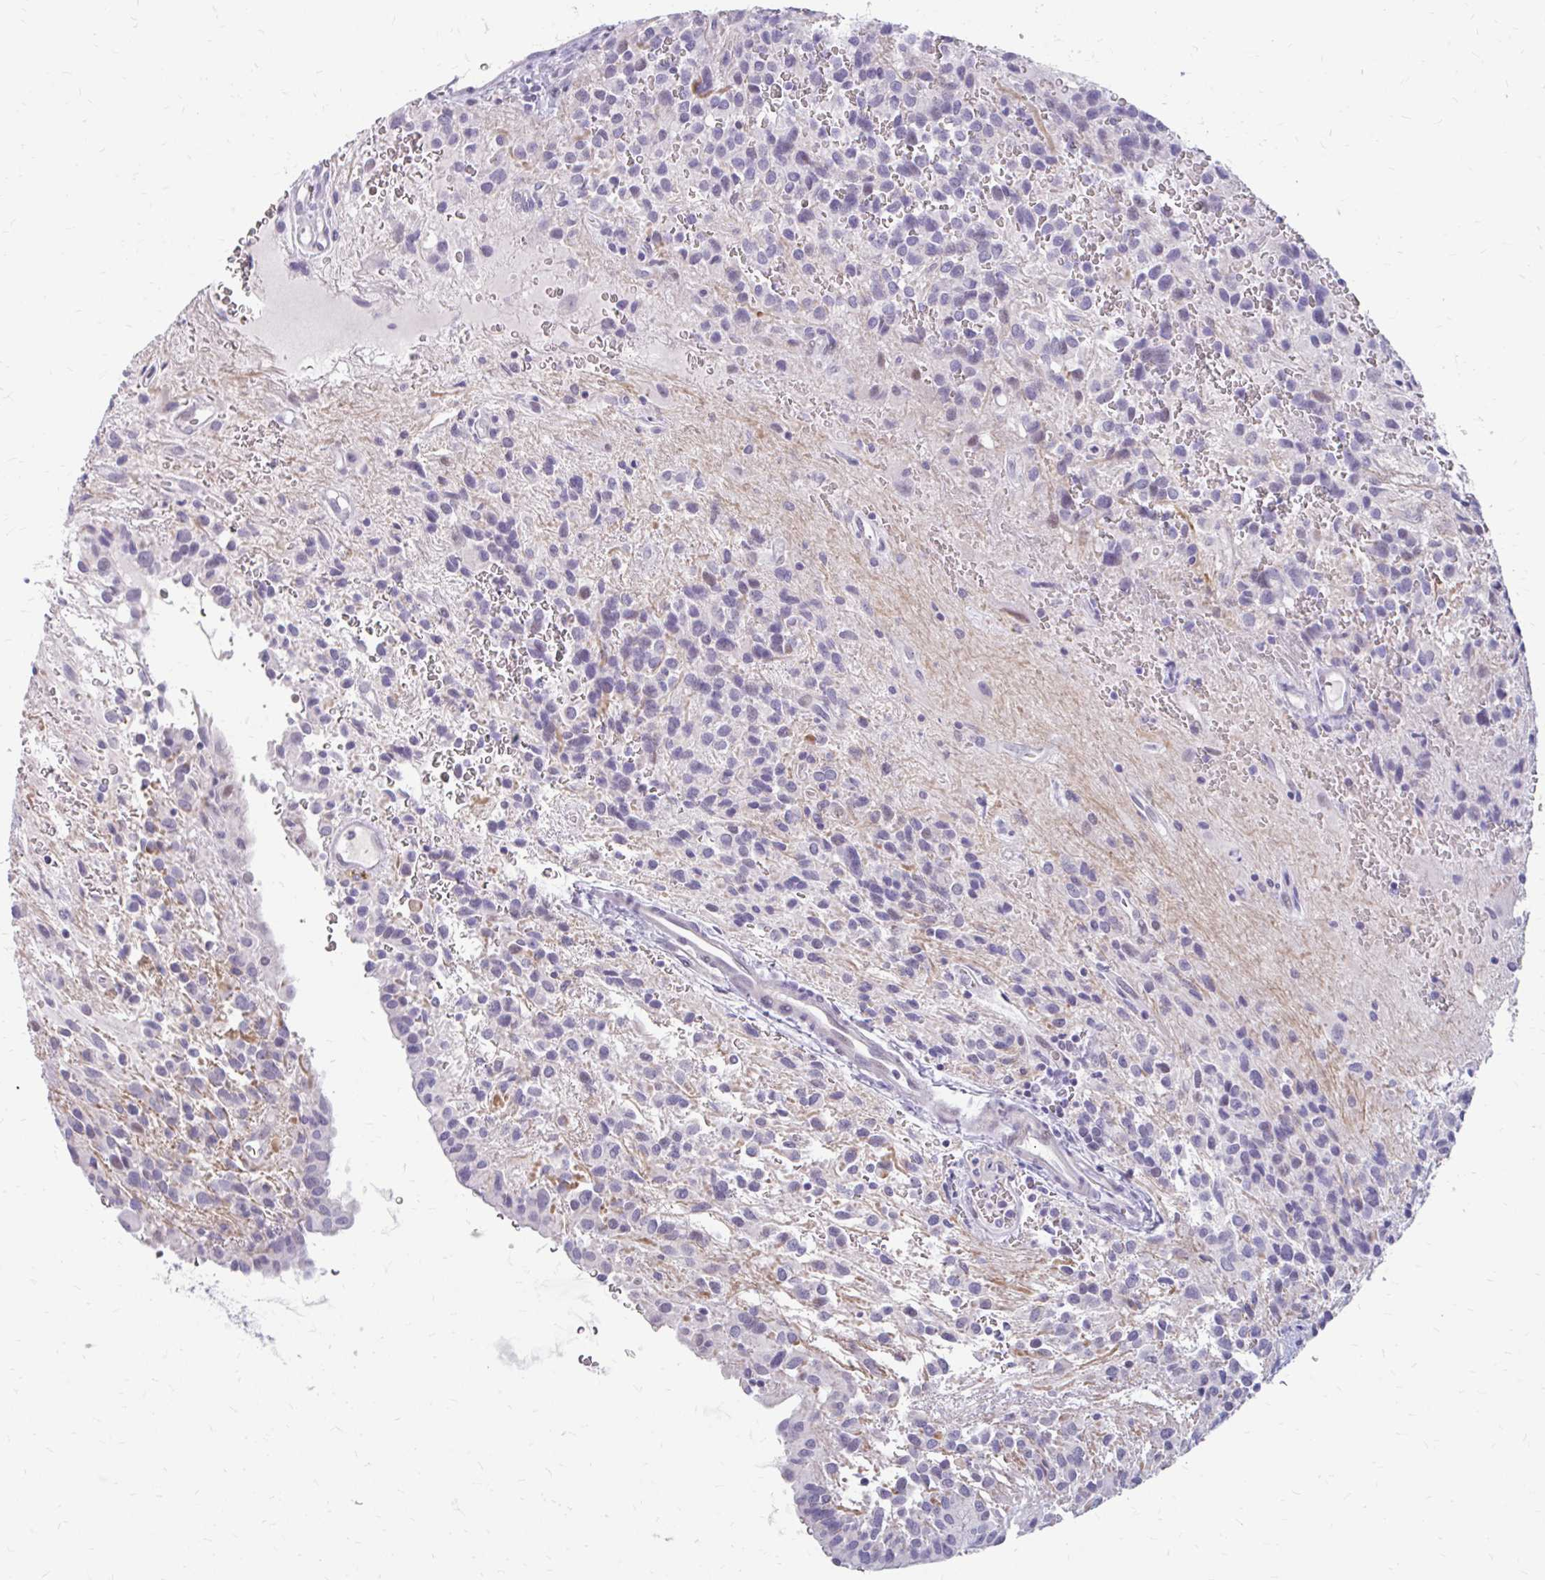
{"staining": {"intensity": "negative", "quantity": "none", "location": "none"}, "tissue": "glioma", "cell_type": "Tumor cells", "image_type": "cancer", "snomed": [{"axis": "morphology", "description": "Glioma, malignant, Low grade"}, {"axis": "topography", "description": "Brain"}], "caption": "The photomicrograph reveals no staining of tumor cells in malignant glioma (low-grade).", "gene": "RGS16", "patient": {"sex": "male", "age": 56}}